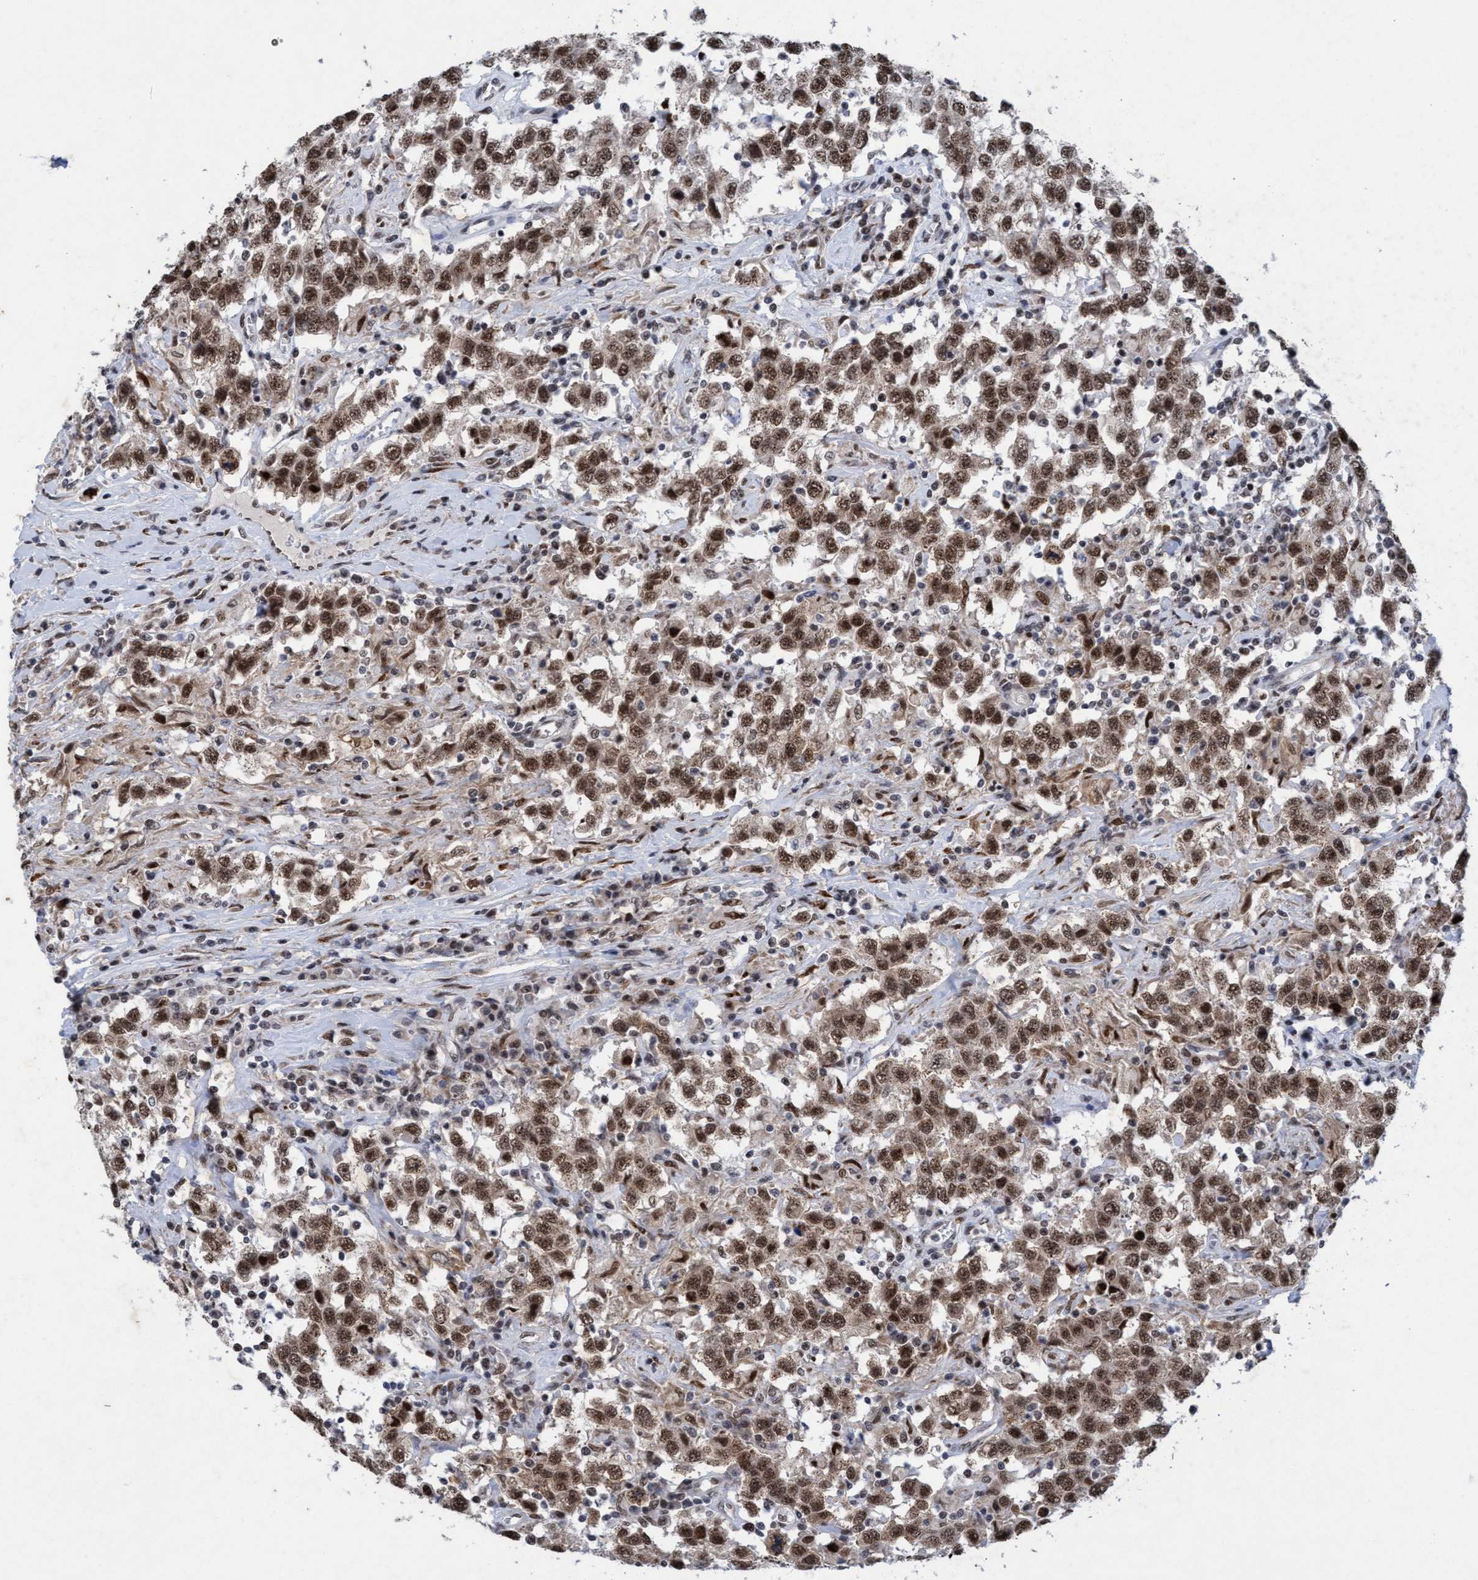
{"staining": {"intensity": "moderate", "quantity": ">75%", "location": "cytoplasmic/membranous,nuclear"}, "tissue": "testis cancer", "cell_type": "Tumor cells", "image_type": "cancer", "snomed": [{"axis": "morphology", "description": "Seminoma, NOS"}, {"axis": "topography", "description": "Testis"}], "caption": "Protein staining displays moderate cytoplasmic/membranous and nuclear positivity in about >75% of tumor cells in seminoma (testis). The staining was performed using DAB, with brown indicating positive protein expression. Nuclei are stained blue with hematoxylin.", "gene": "GLT6D1", "patient": {"sex": "male", "age": 41}}